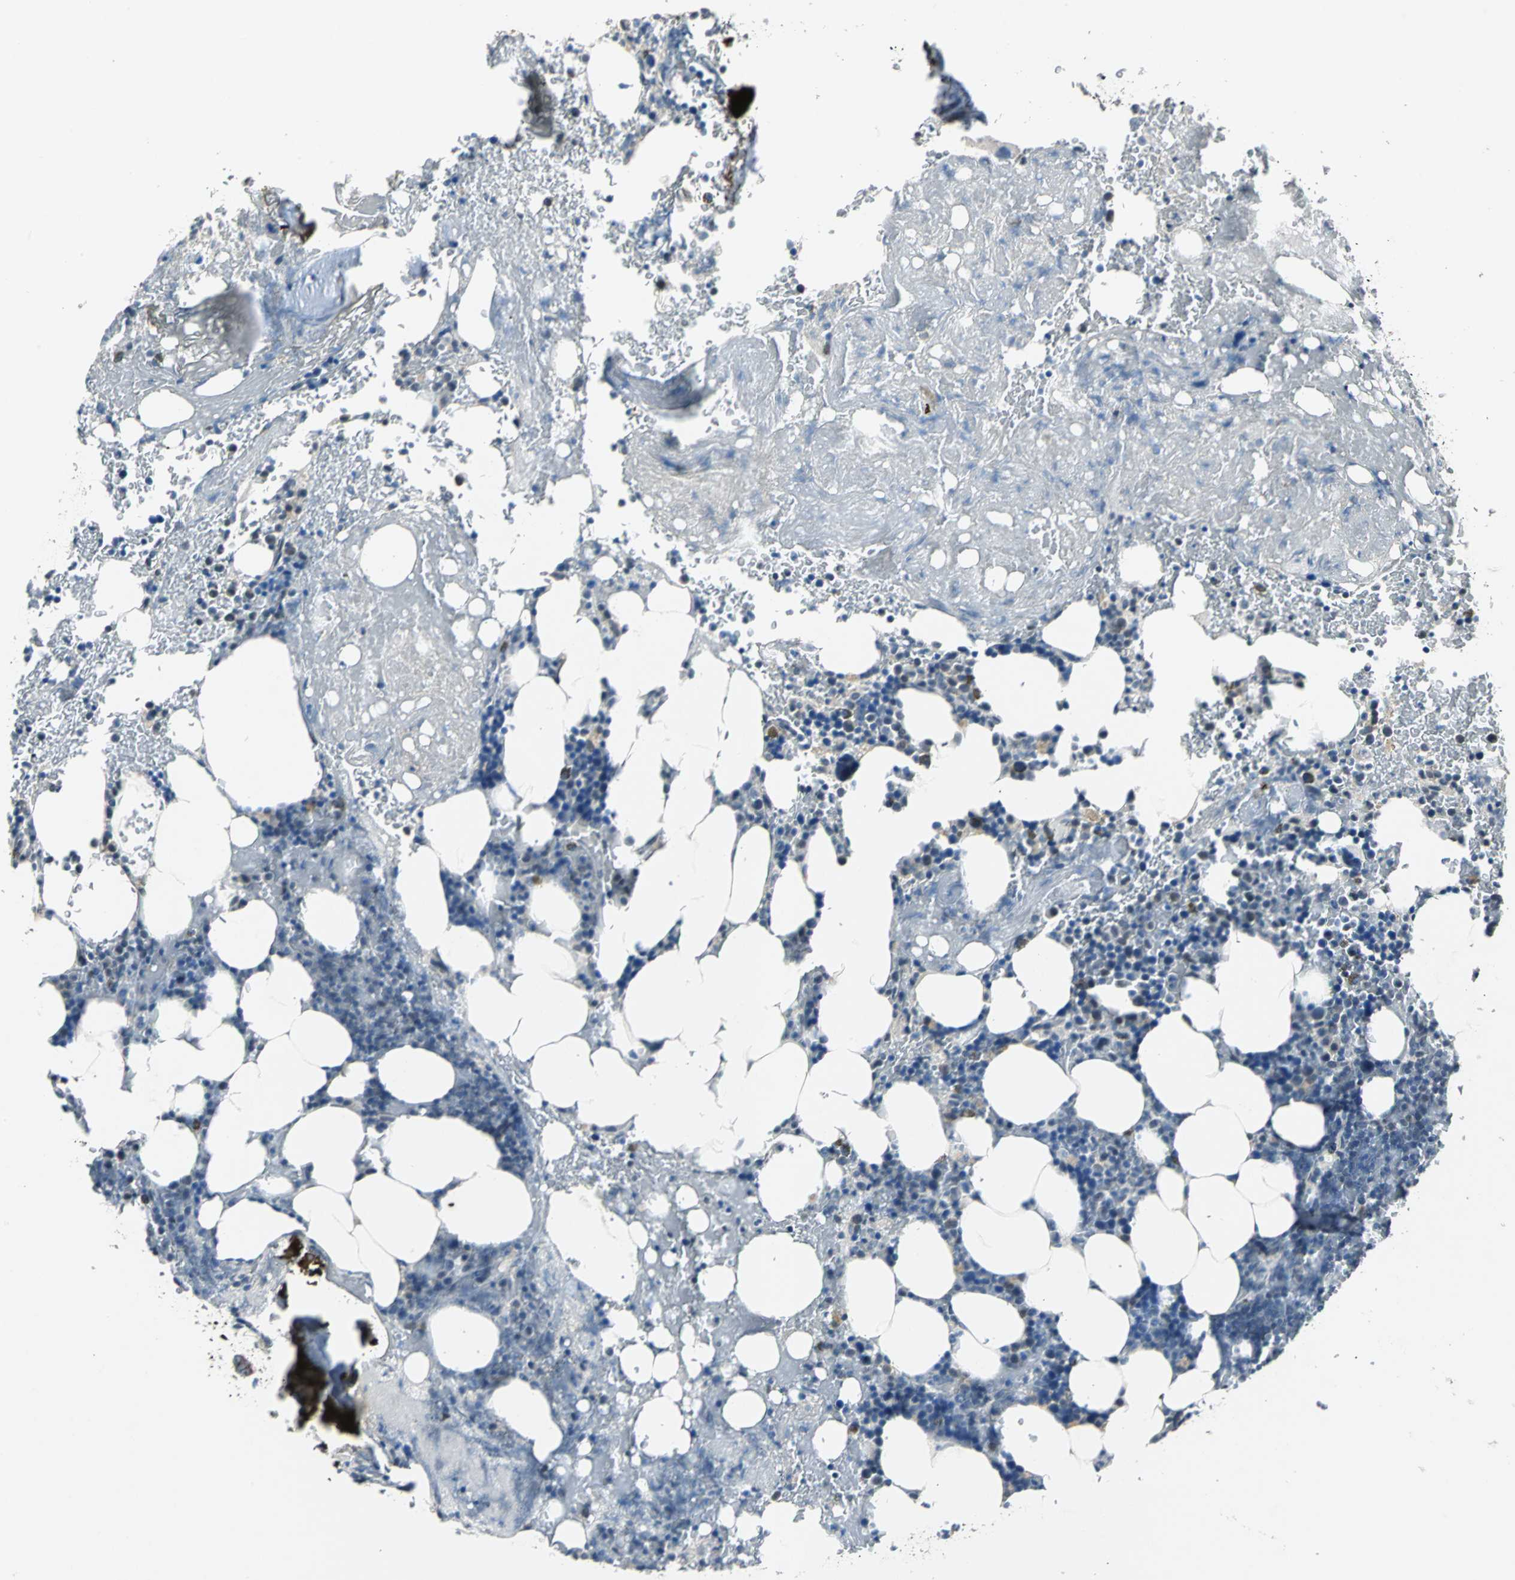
{"staining": {"intensity": "negative", "quantity": "none", "location": "none"}, "tissue": "bone marrow", "cell_type": "Hematopoietic cells", "image_type": "normal", "snomed": [{"axis": "morphology", "description": "Normal tissue, NOS"}, {"axis": "topography", "description": "Bone marrow"}], "caption": "IHC of normal bone marrow exhibits no expression in hematopoietic cells. Nuclei are stained in blue.", "gene": "JADE3", "patient": {"sex": "female", "age": 73}}